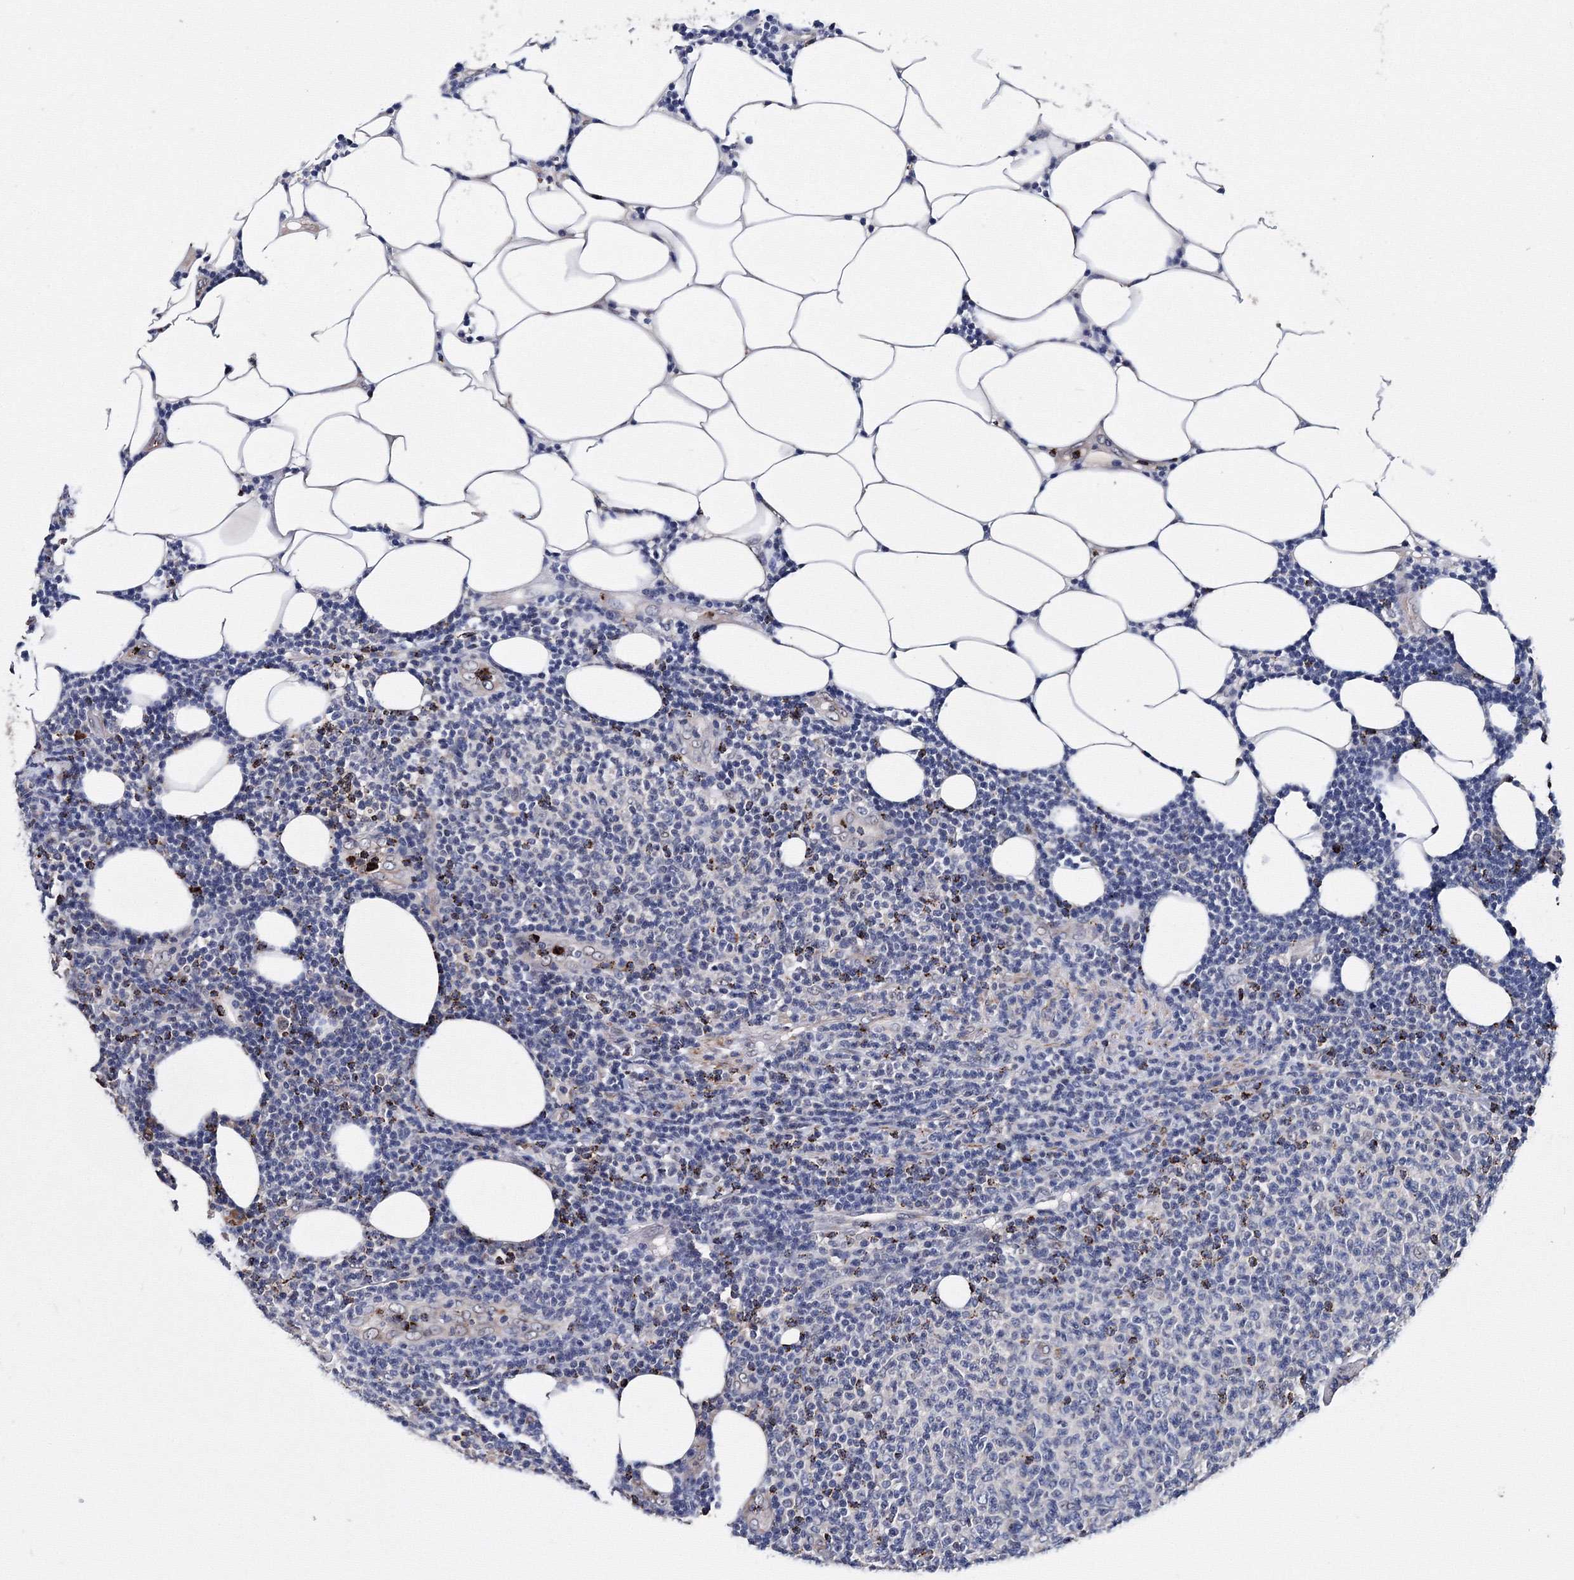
{"staining": {"intensity": "moderate", "quantity": "<25%", "location": "cytoplasmic/membranous"}, "tissue": "lymphoma", "cell_type": "Tumor cells", "image_type": "cancer", "snomed": [{"axis": "morphology", "description": "Malignant lymphoma, non-Hodgkin's type, Low grade"}, {"axis": "topography", "description": "Lymph node"}], "caption": "High-power microscopy captured an immunohistochemistry (IHC) micrograph of lymphoma, revealing moderate cytoplasmic/membranous positivity in about <25% of tumor cells.", "gene": "PHYKPL", "patient": {"sex": "male", "age": 66}}